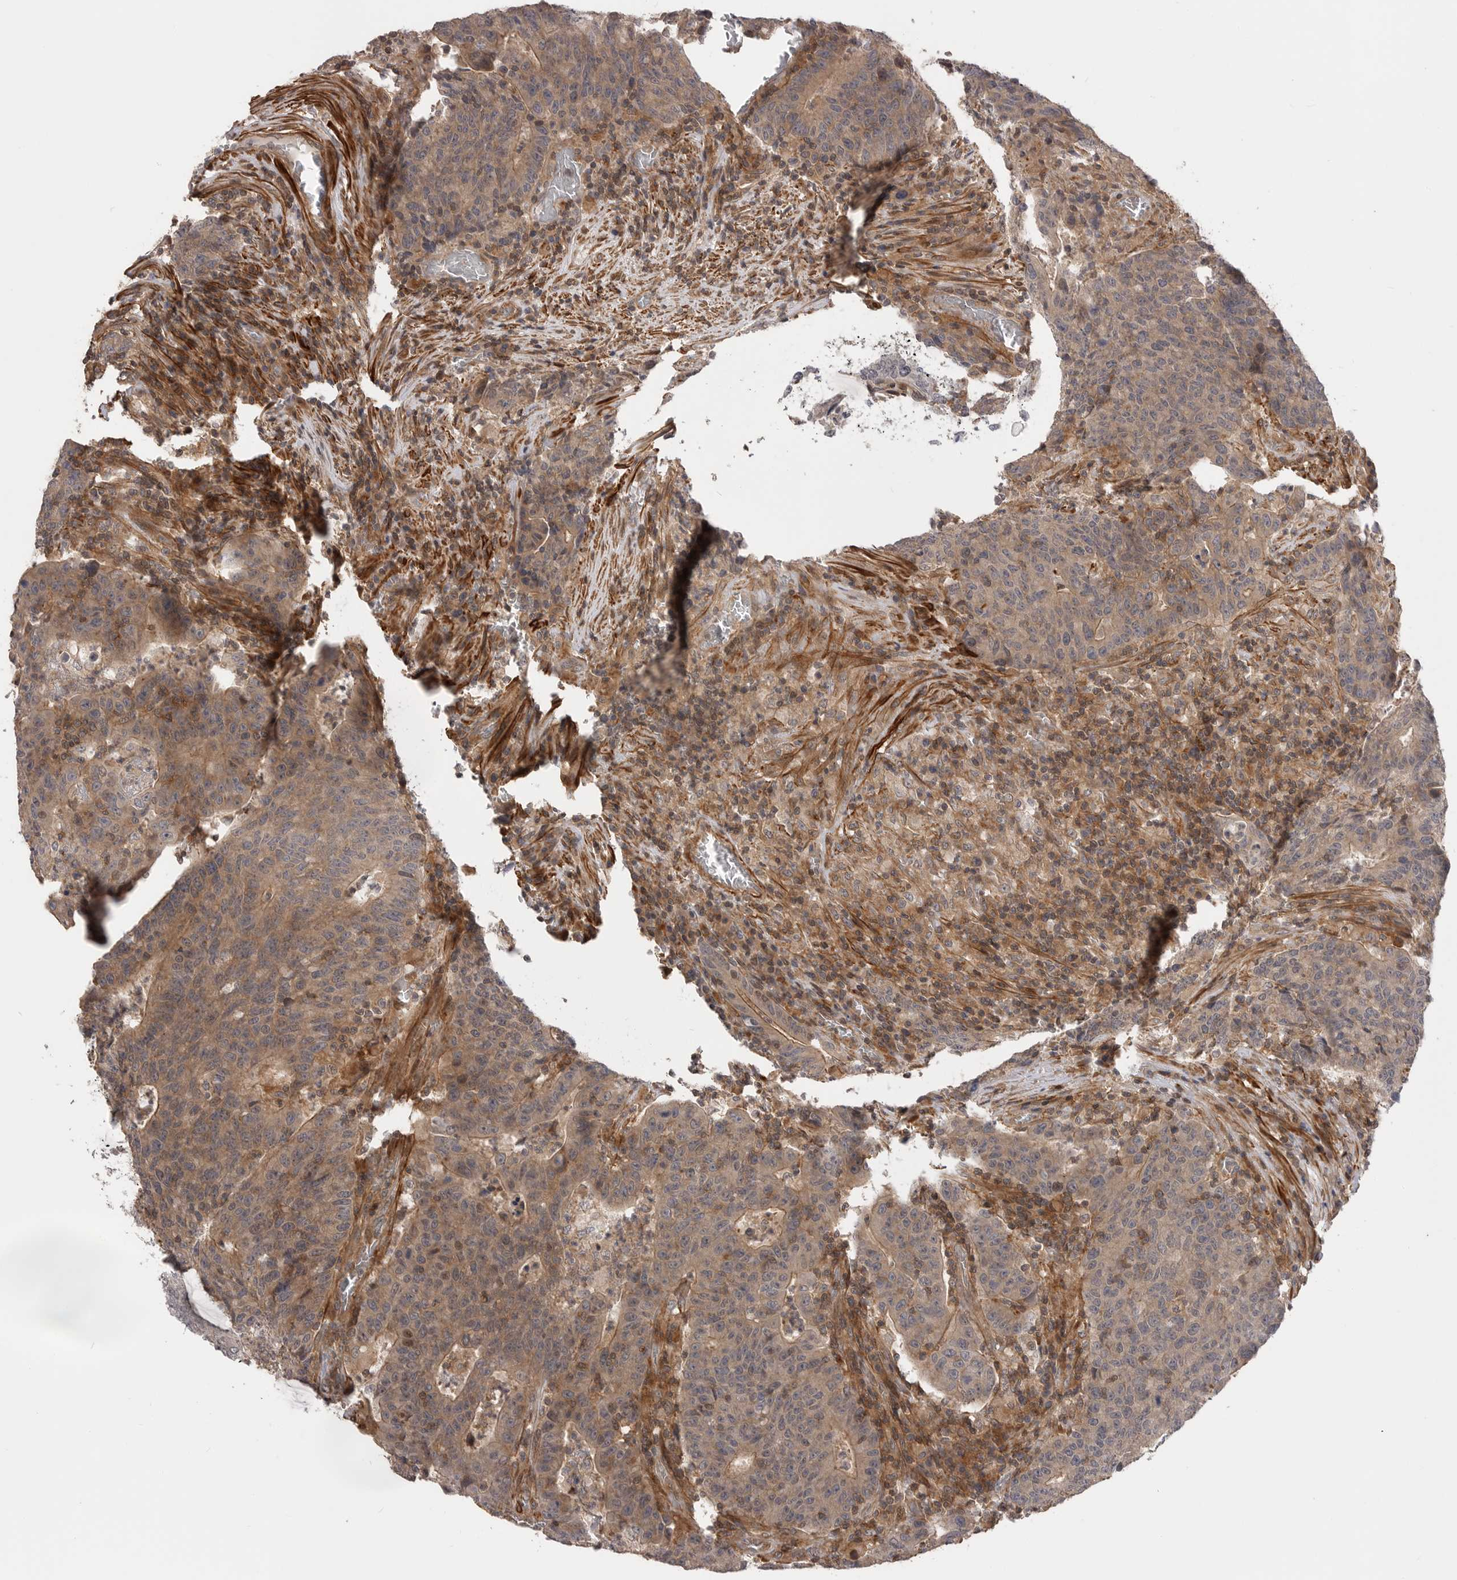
{"staining": {"intensity": "weak", "quantity": ">75%", "location": "cytoplasmic/membranous"}, "tissue": "colorectal cancer", "cell_type": "Tumor cells", "image_type": "cancer", "snomed": [{"axis": "morphology", "description": "Adenocarcinoma, NOS"}, {"axis": "topography", "description": "Colon"}], "caption": "Colorectal cancer stained for a protein exhibits weak cytoplasmic/membranous positivity in tumor cells.", "gene": "TRIM56", "patient": {"sex": "female", "age": 75}}